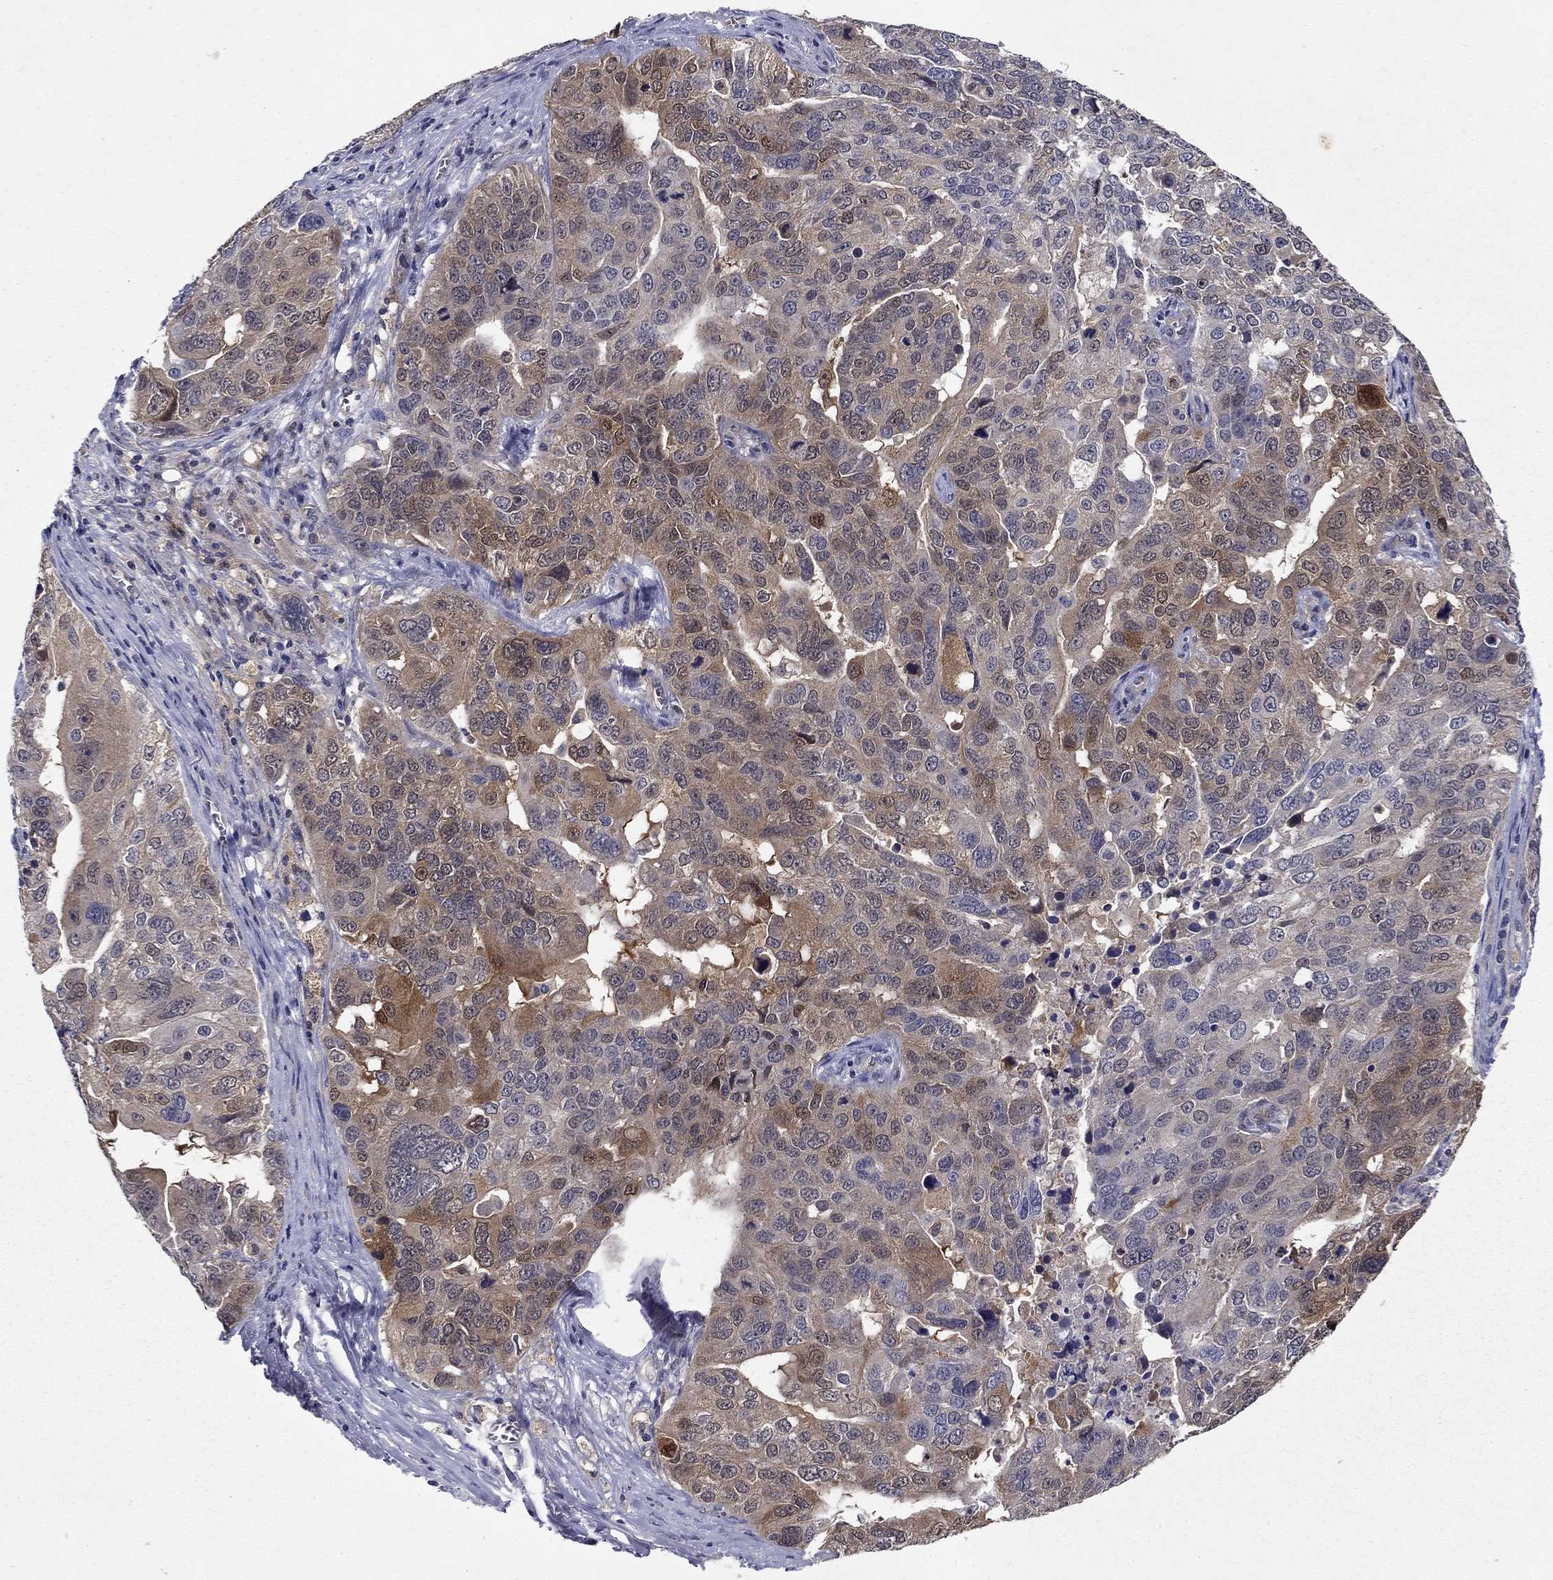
{"staining": {"intensity": "moderate", "quantity": "<25%", "location": "cytoplasmic/membranous"}, "tissue": "ovarian cancer", "cell_type": "Tumor cells", "image_type": "cancer", "snomed": [{"axis": "morphology", "description": "Carcinoma, endometroid"}, {"axis": "topography", "description": "Soft tissue"}, {"axis": "topography", "description": "Ovary"}], "caption": "This photomicrograph demonstrates endometroid carcinoma (ovarian) stained with immunohistochemistry (IHC) to label a protein in brown. The cytoplasmic/membranous of tumor cells show moderate positivity for the protein. Nuclei are counter-stained blue.", "gene": "GLTP", "patient": {"sex": "female", "age": 52}}